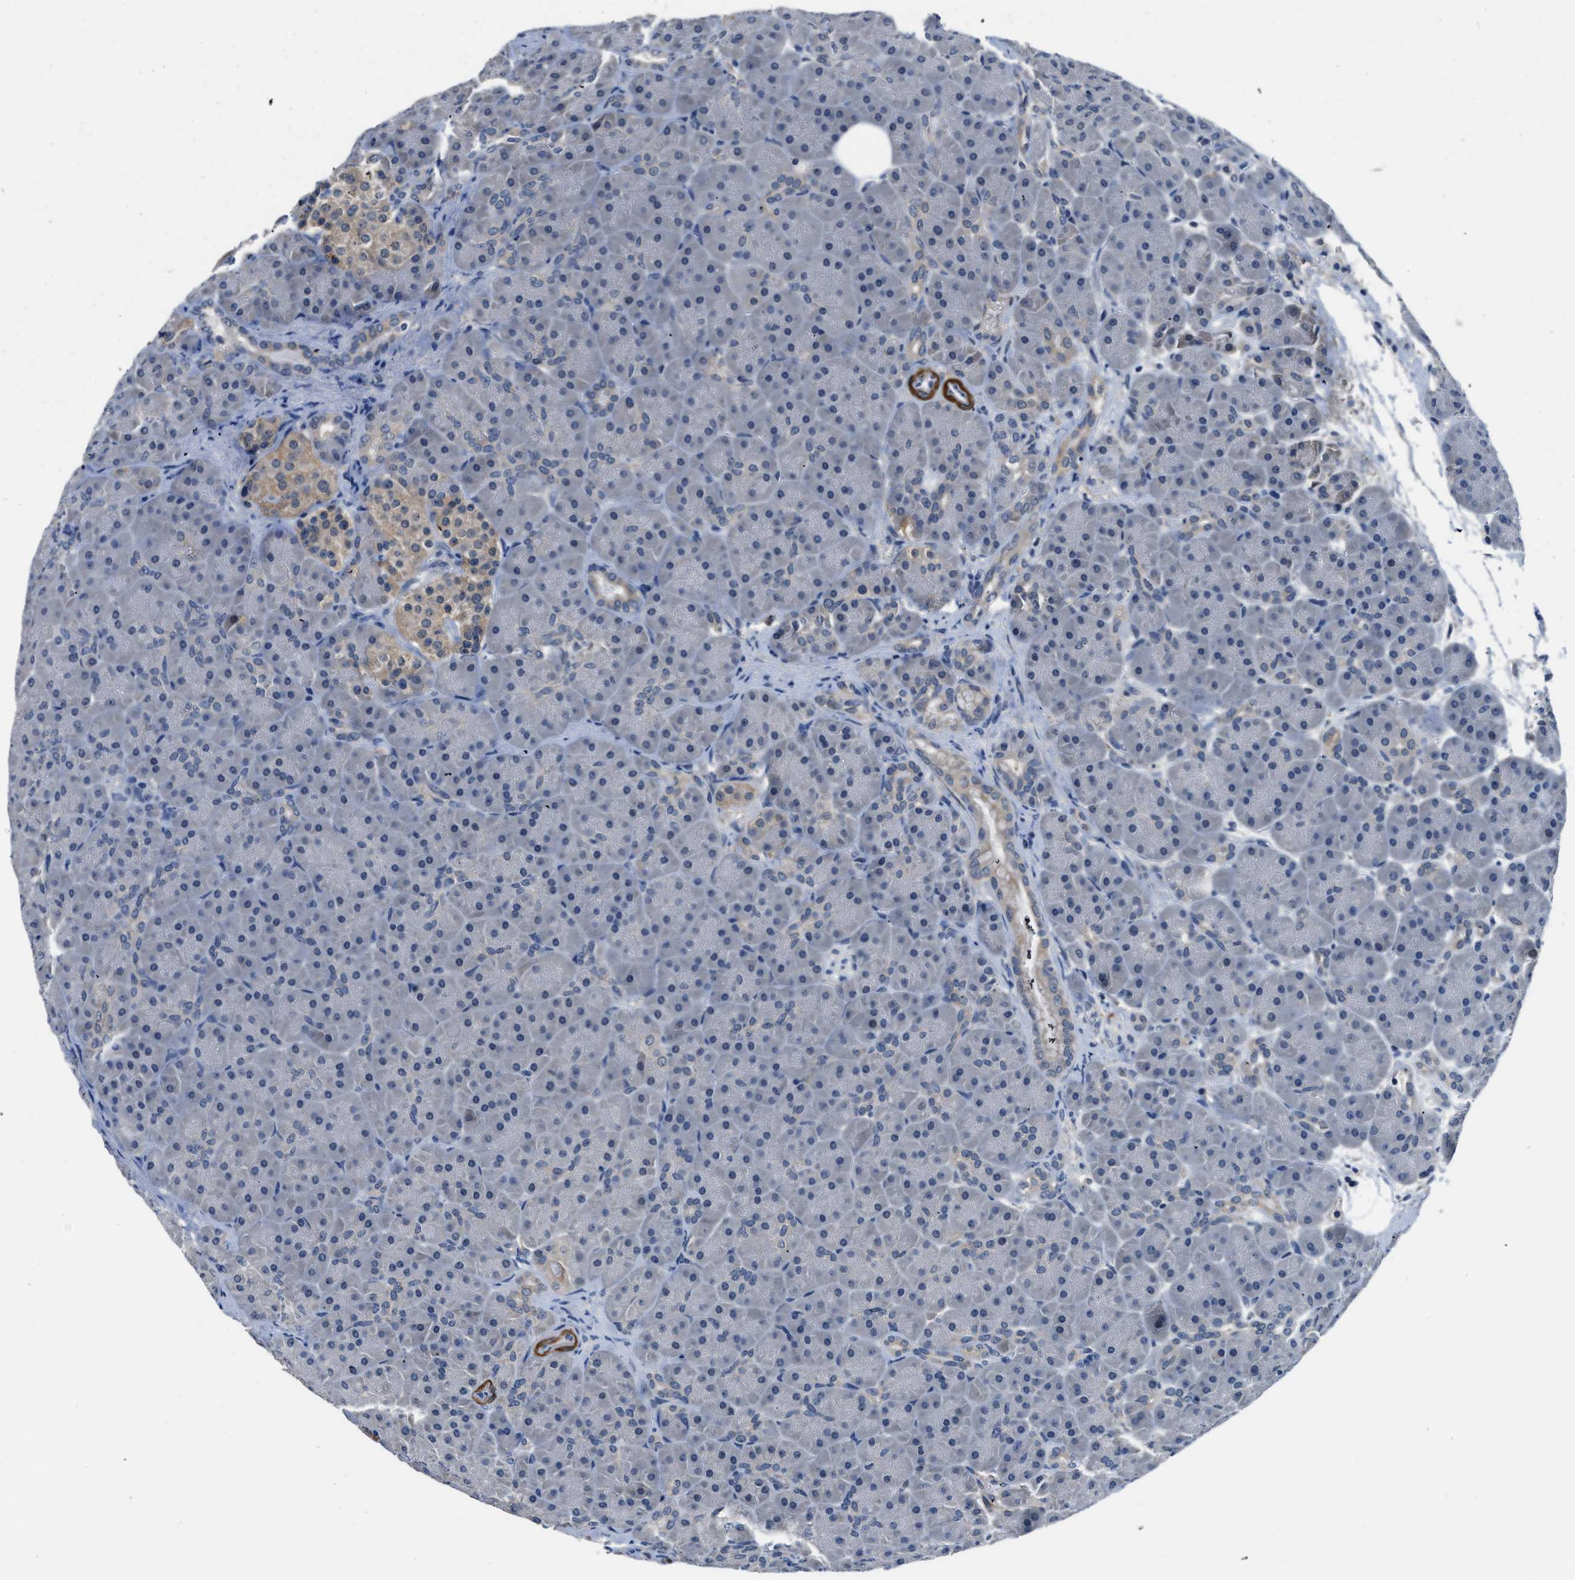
{"staining": {"intensity": "negative", "quantity": "none", "location": "none"}, "tissue": "pancreas", "cell_type": "Exocrine glandular cells", "image_type": "normal", "snomed": [{"axis": "morphology", "description": "Normal tissue, NOS"}, {"axis": "topography", "description": "Pancreas"}], "caption": "A high-resolution image shows immunohistochemistry staining of benign pancreas, which exhibits no significant positivity in exocrine glandular cells.", "gene": "LANCL2", "patient": {"sex": "male", "age": 66}}